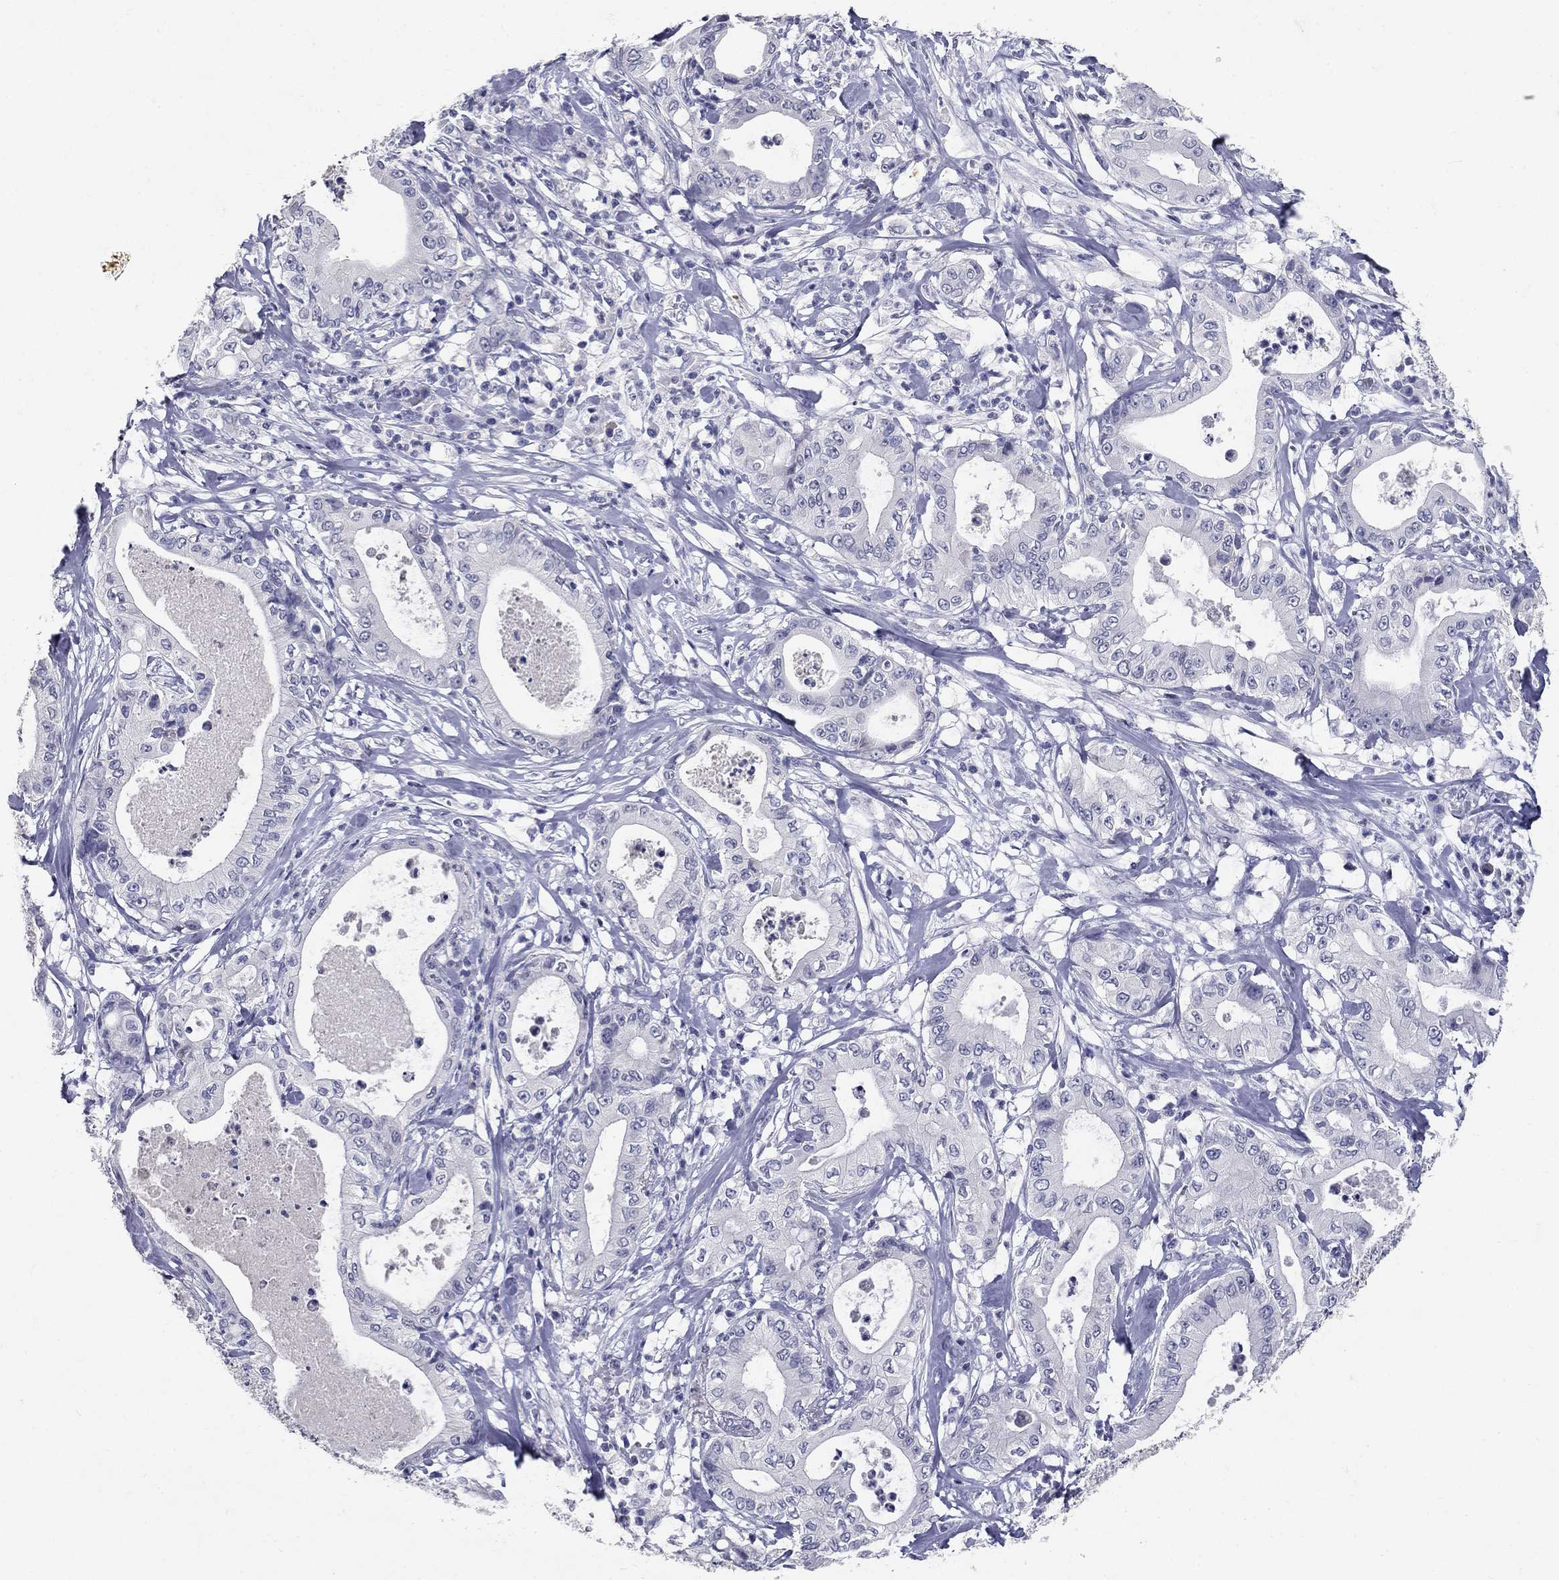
{"staining": {"intensity": "negative", "quantity": "none", "location": "none"}, "tissue": "pancreatic cancer", "cell_type": "Tumor cells", "image_type": "cancer", "snomed": [{"axis": "morphology", "description": "Adenocarcinoma, NOS"}, {"axis": "topography", "description": "Pancreas"}], "caption": "Tumor cells are negative for protein expression in human adenocarcinoma (pancreatic). (Stains: DAB (3,3'-diaminobenzidine) immunohistochemistry (IHC) with hematoxylin counter stain, Microscopy: brightfield microscopy at high magnification).", "gene": "POMC", "patient": {"sex": "male", "age": 71}}